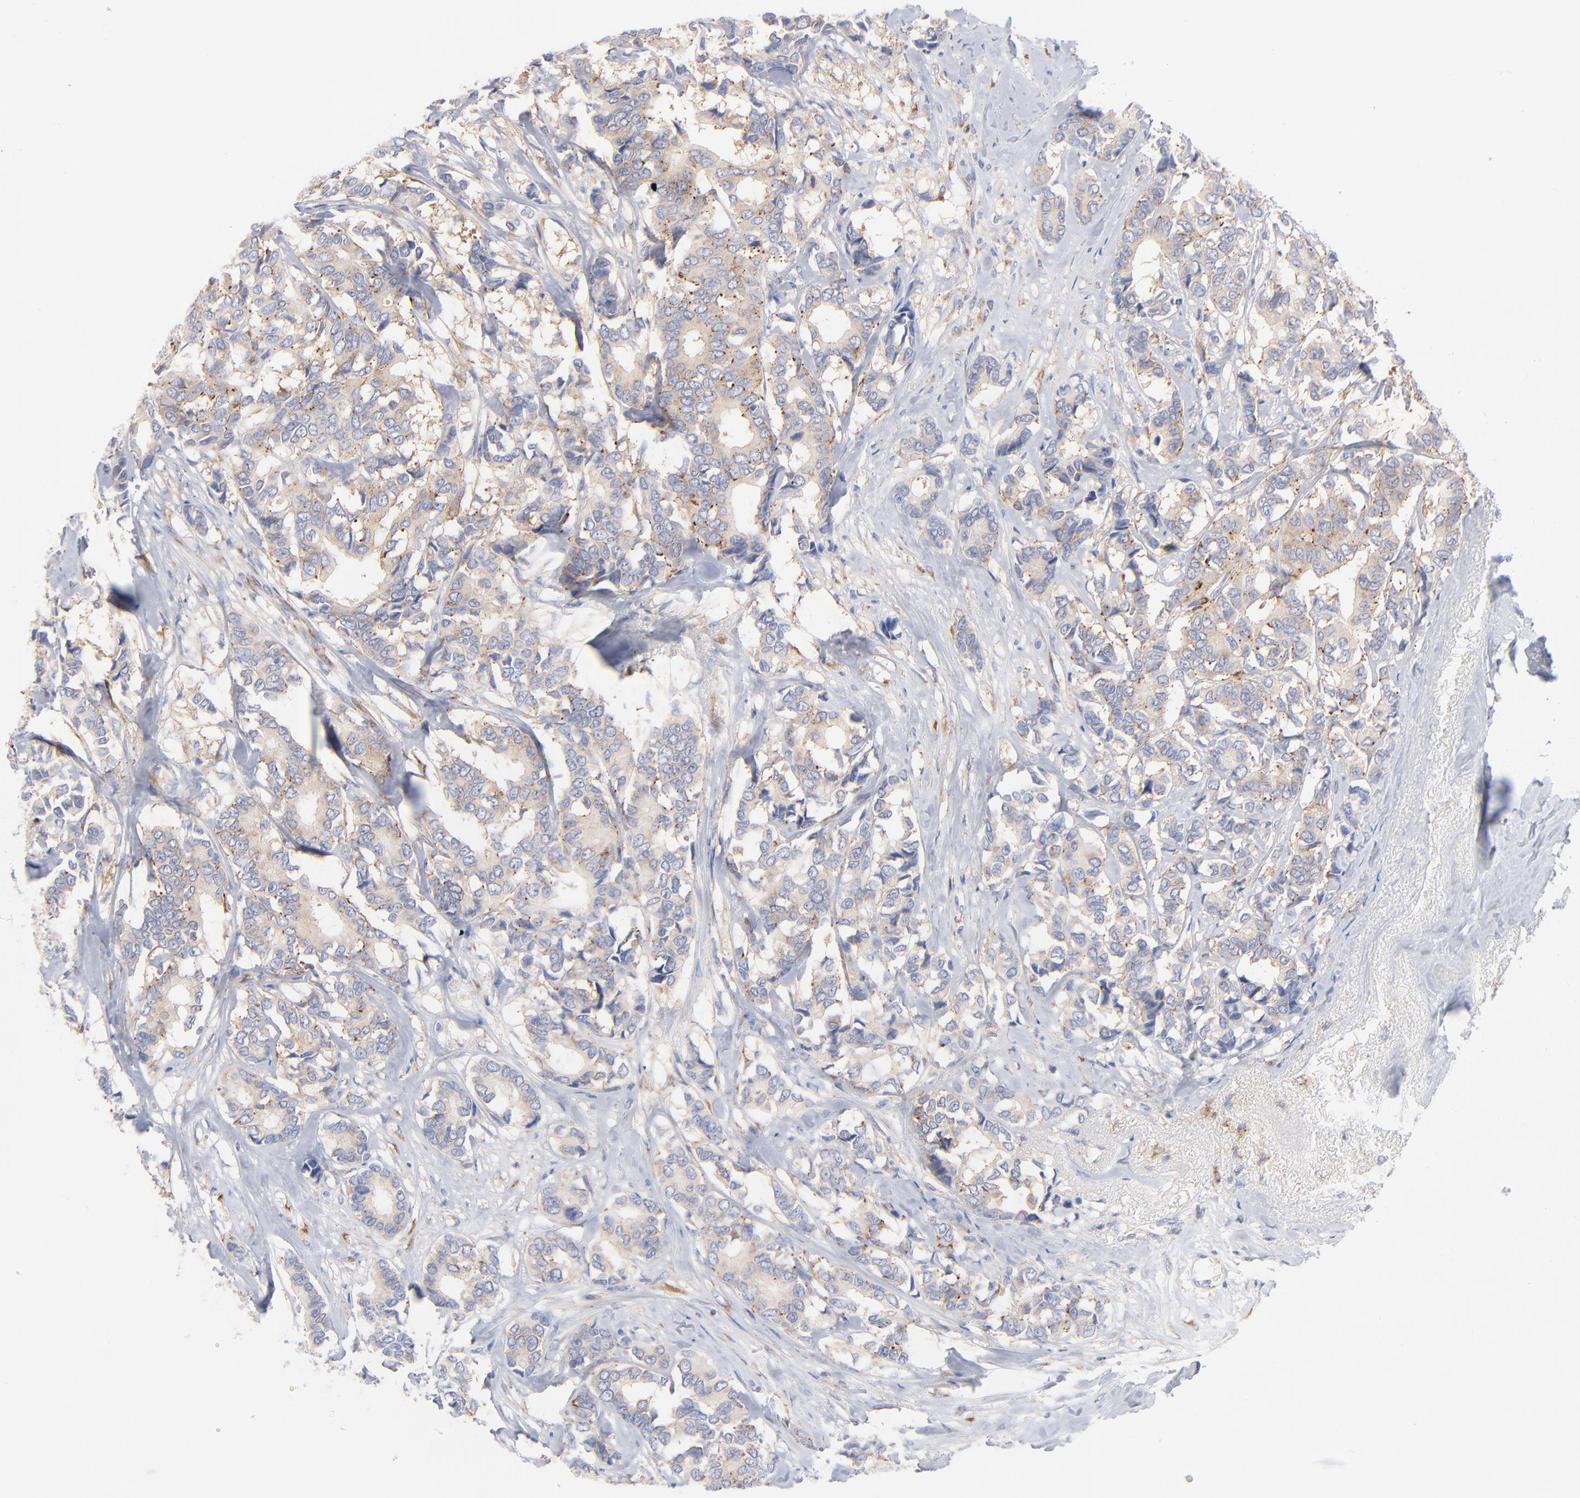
{"staining": {"intensity": "weak", "quantity": ">75%", "location": "cytoplasmic/membranous"}, "tissue": "breast cancer", "cell_type": "Tumor cells", "image_type": "cancer", "snomed": [{"axis": "morphology", "description": "Duct carcinoma"}, {"axis": "topography", "description": "Breast"}], "caption": "This is an image of immunohistochemistry staining of breast cancer (intraductal carcinoma), which shows weak expression in the cytoplasmic/membranous of tumor cells.", "gene": "SEPTIN6", "patient": {"sex": "female", "age": 87}}